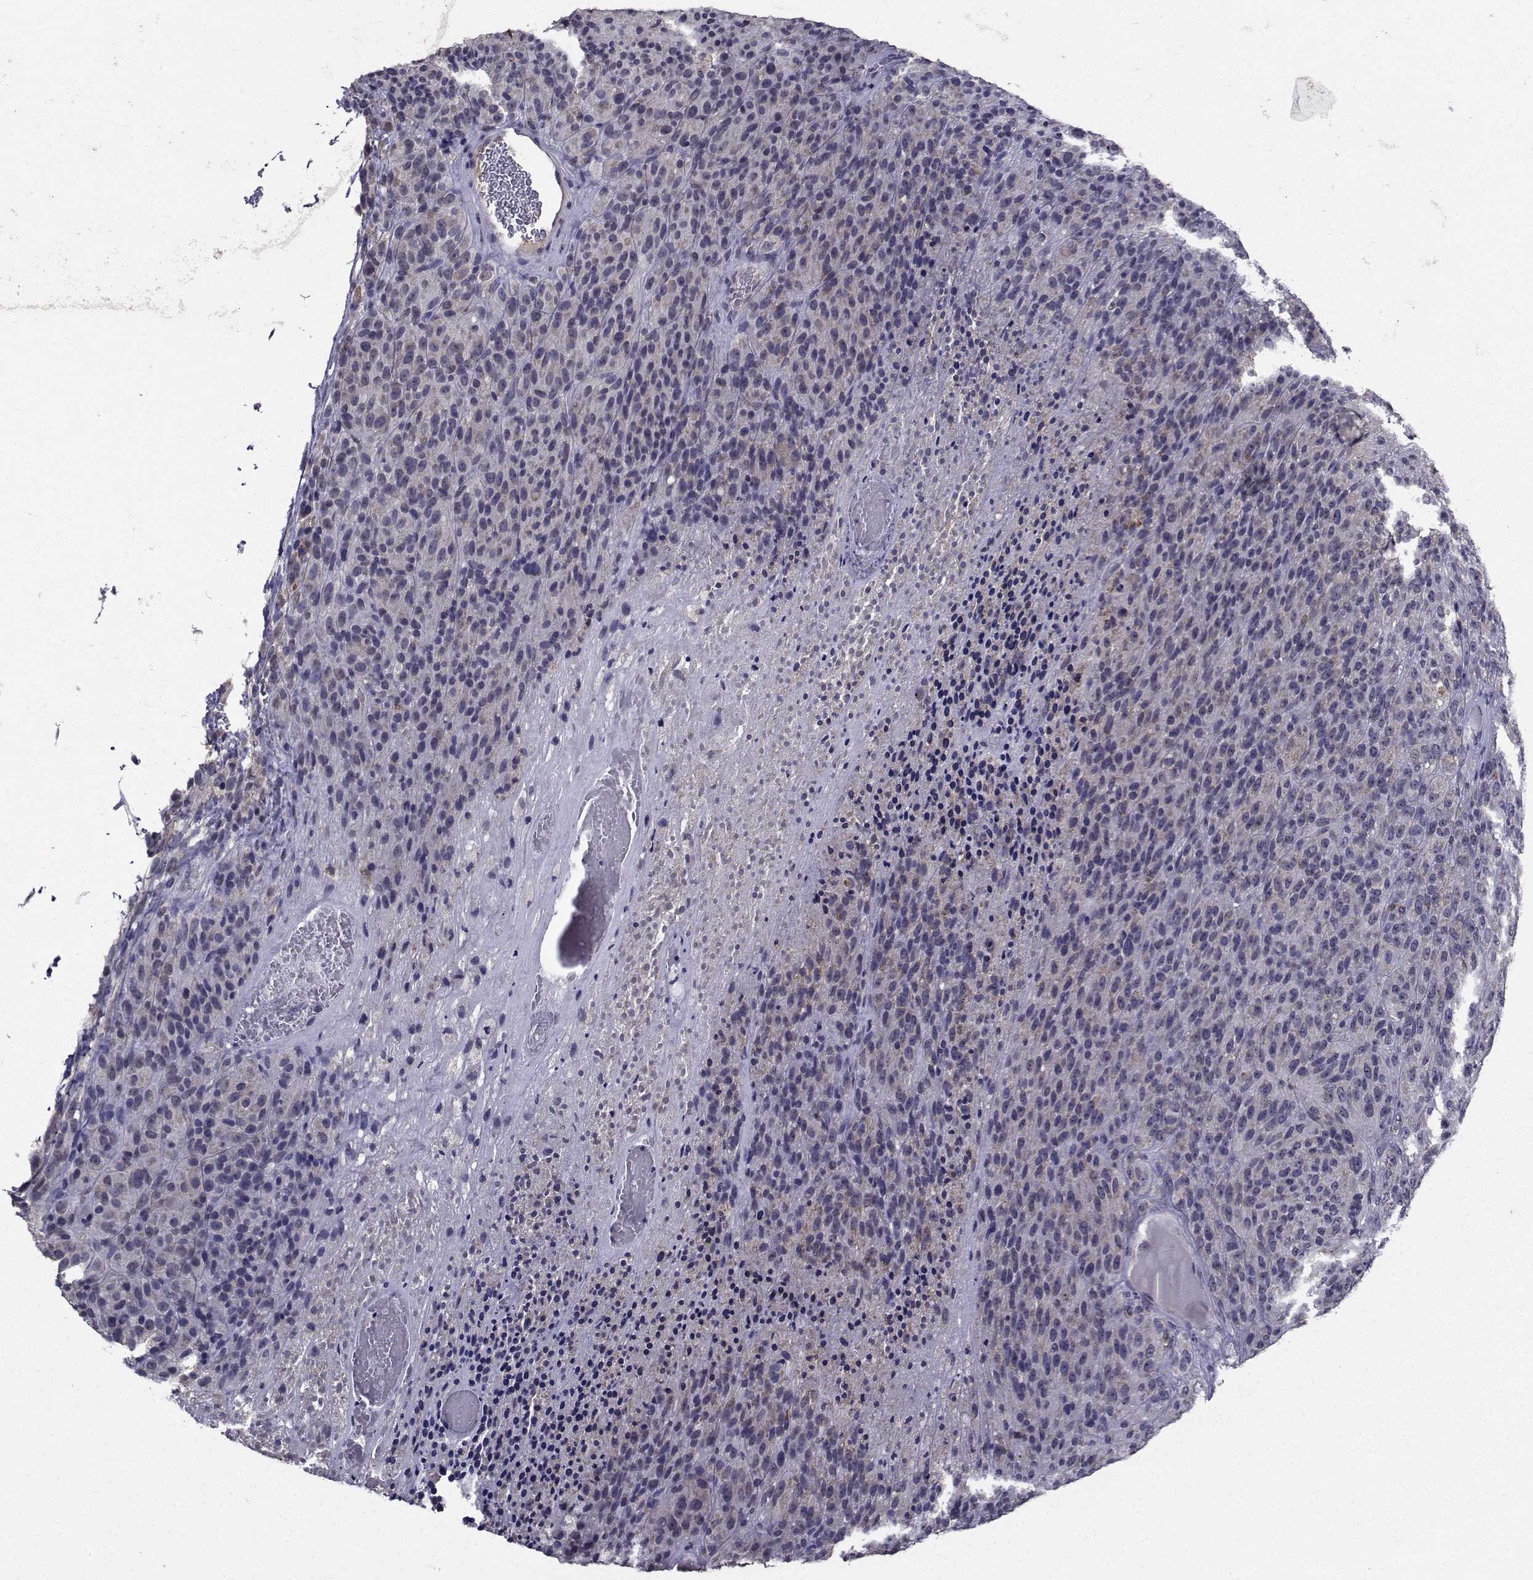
{"staining": {"intensity": "weak", "quantity": "<25%", "location": "cytoplasmic/membranous"}, "tissue": "melanoma", "cell_type": "Tumor cells", "image_type": "cancer", "snomed": [{"axis": "morphology", "description": "Malignant melanoma, Metastatic site"}, {"axis": "topography", "description": "Brain"}], "caption": "Immunohistochemistry (IHC) of human malignant melanoma (metastatic site) displays no positivity in tumor cells. (DAB (3,3'-diaminobenzidine) immunohistochemistry visualized using brightfield microscopy, high magnification).", "gene": "CYP2S1", "patient": {"sex": "female", "age": 56}}